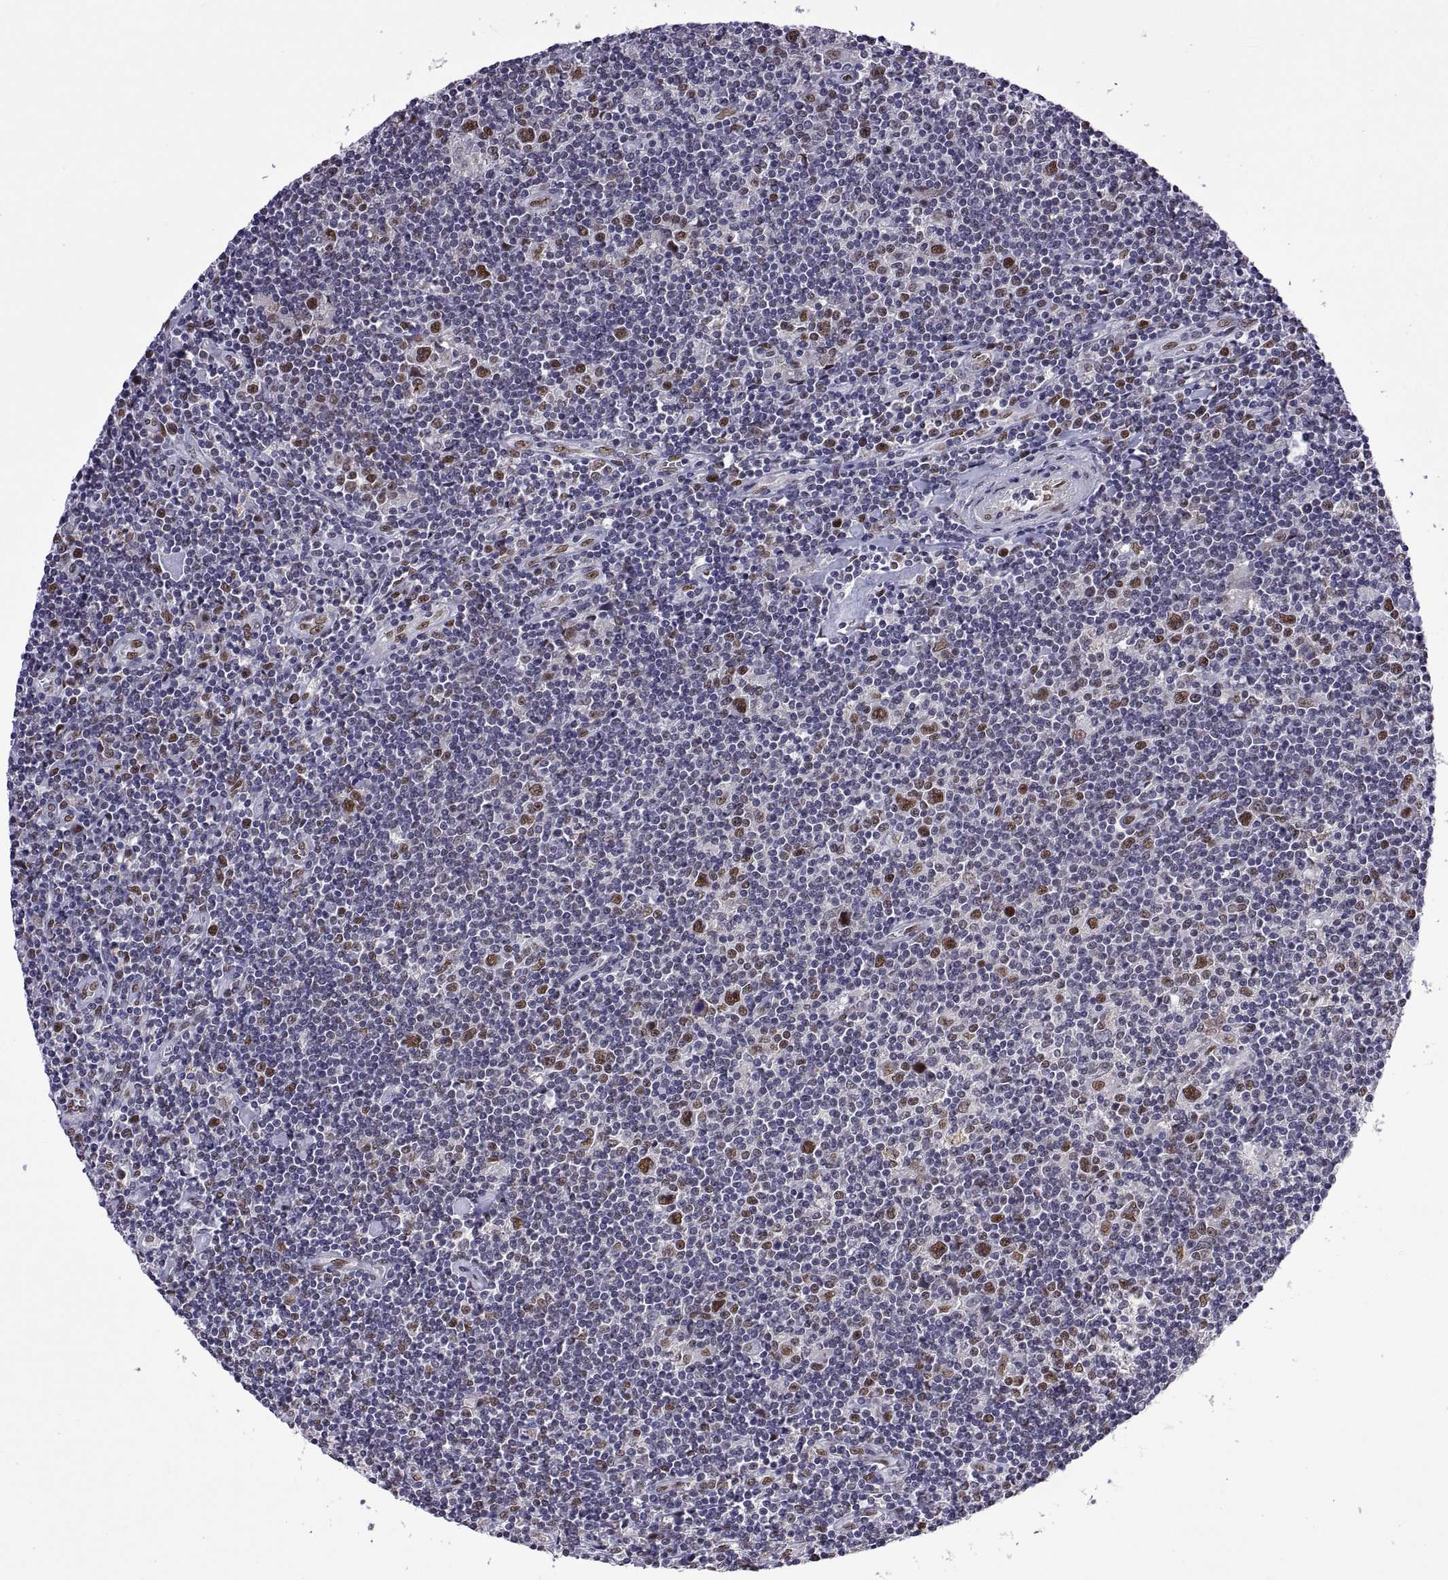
{"staining": {"intensity": "moderate", "quantity": ">75%", "location": "nuclear"}, "tissue": "lymphoma", "cell_type": "Tumor cells", "image_type": "cancer", "snomed": [{"axis": "morphology", "description": "Hodgkin's disease, NOS"}, {"axis": "topography", "description": "Lymph node"}], "caption": "Immunohistochemical staining of lymphoma displays medium levels of moderate nuclear protein staining in about >75% of tumor cells. The staining is performed using DAB (3,3'-diaminobenzidine) brown chromogen to label protein expression. The nuclei are counter-stained blue using hematoxylin.", "gene": "NR4A1", "patient": {"sex": "male", "age": 40}}